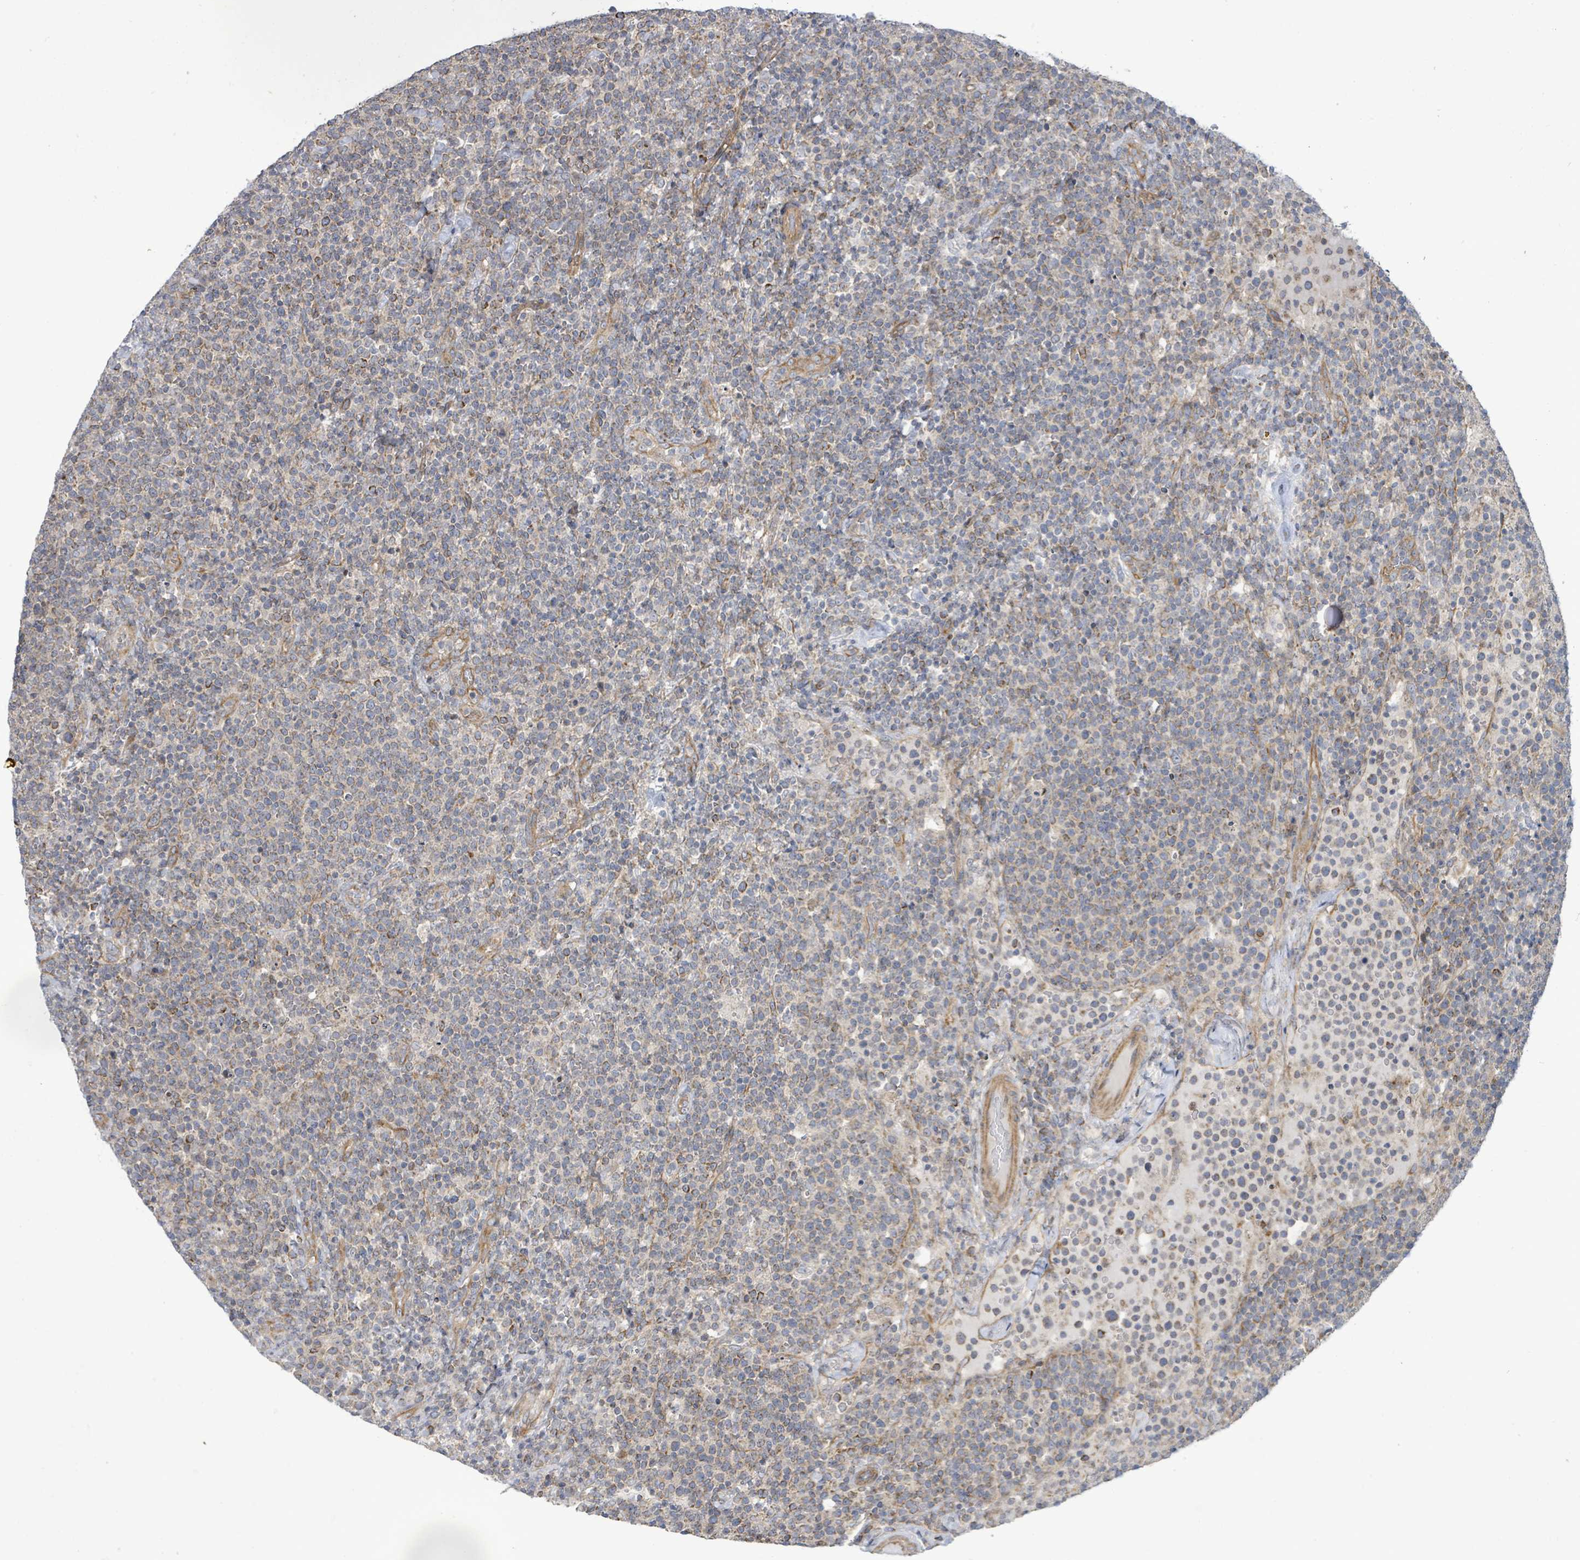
{"staining": {"intensity": "weak", "quantity": "25%-75%", "location": "cytoplasmic/membranous"}, "tissue": "lymphoma", "cell_type": "Tumor cells", "image_type": "cancer", "snomed": [{"axis": "morphology", "description": "Malignant lymphoma, non-Hodgkin's type, High grade"}, {"axis": "topography", "description": "Lymph node"}], "caption": "Lymphoma stained for a protein (brown) shows weak cytoplasmic/membranous positive expression in about 25%-75% of tumor cells.", "gene": "KBTBD11", "patient": {"sex": "male", "age": 61}}